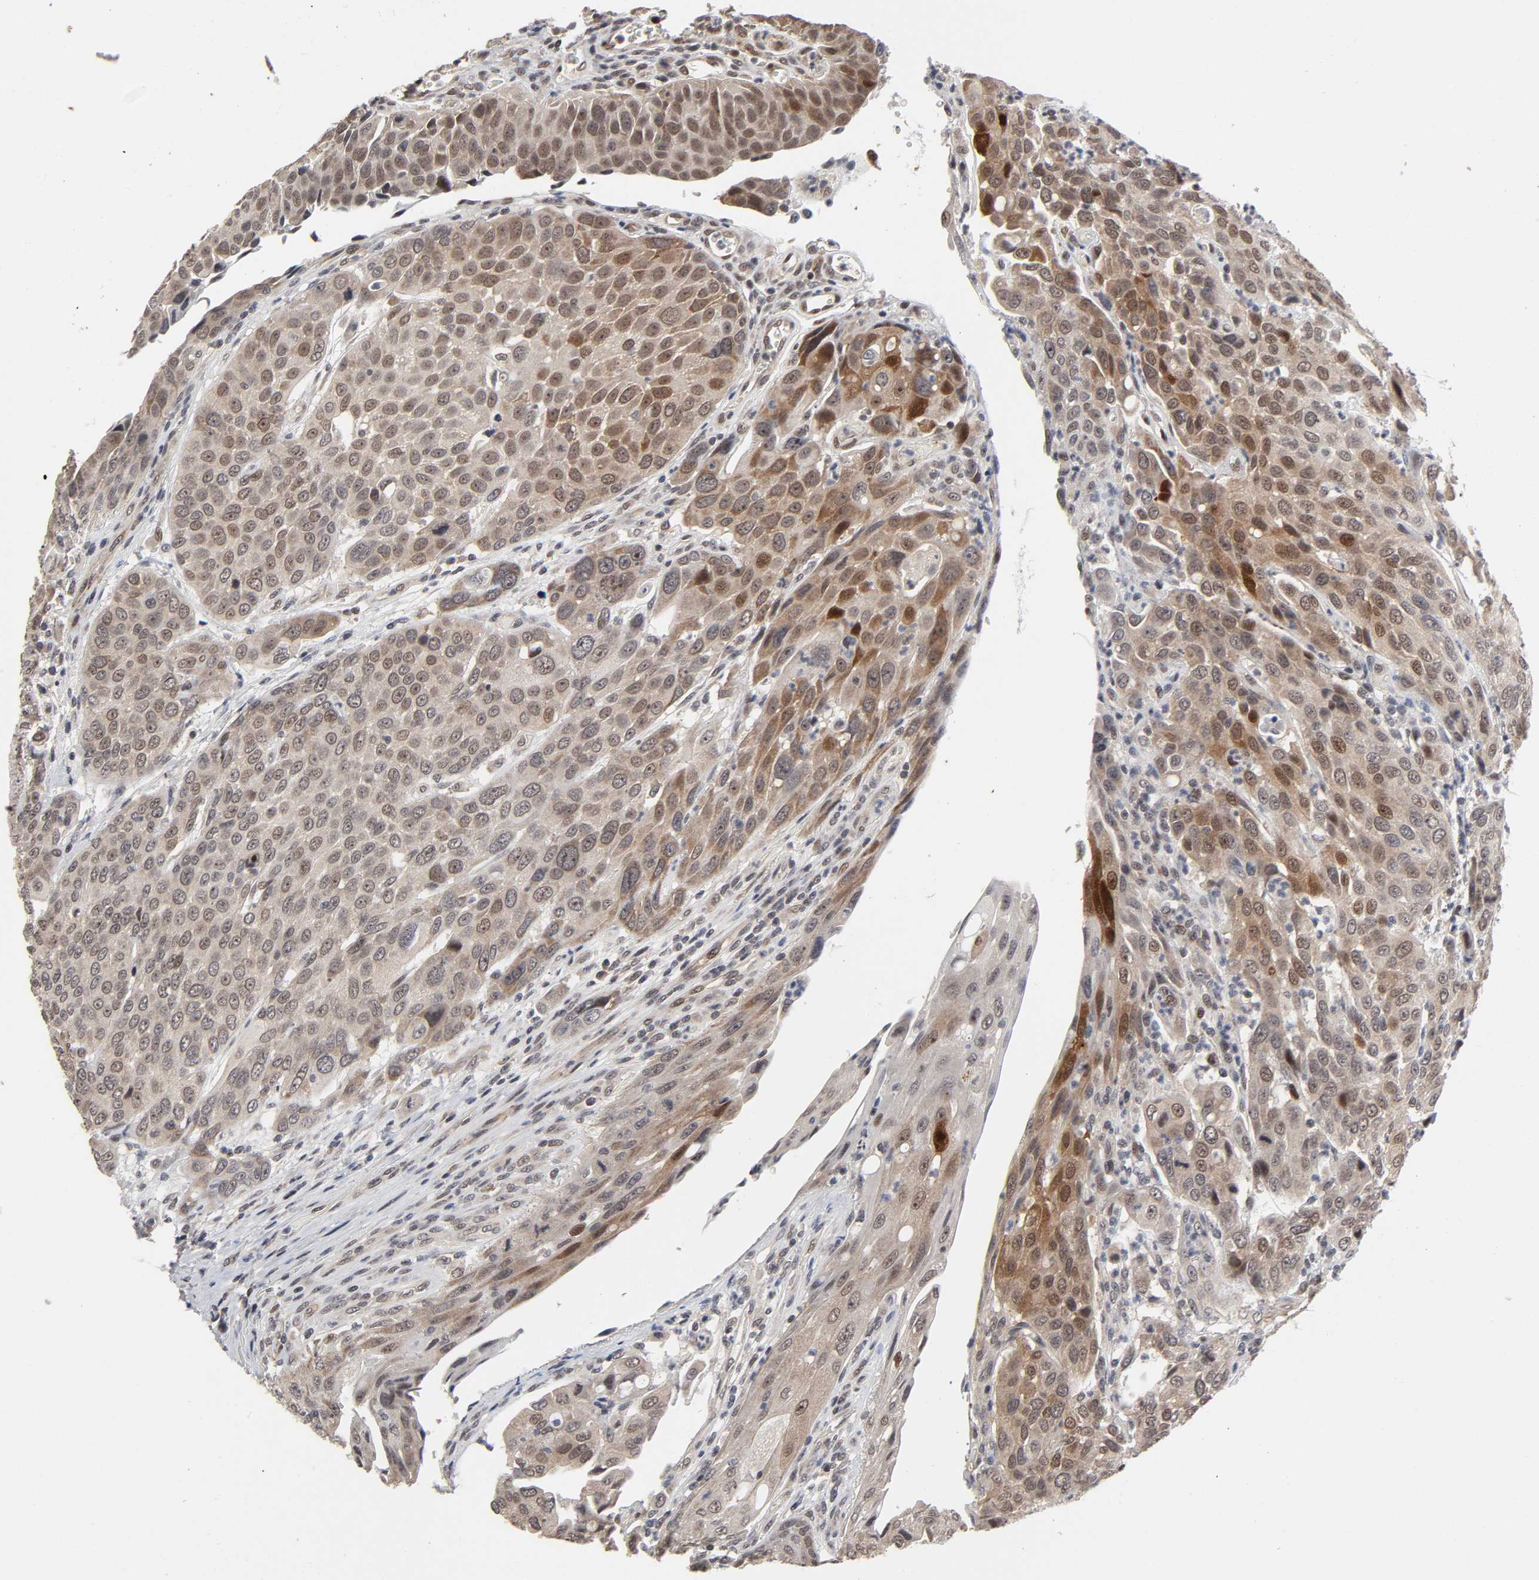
{"staining": {"intensity": "moderate", "quantity": ">75%", "location": "cytoplasmic/membranous,nuclear"}, "tissue": "urothelial cancer", "cell_type": "Tumor cells", "image_type": "cancer", "snomed": [{"axis": "morphology", "description": "Urothelial carcinoma, High grade"}, {"axis": "topography", "description": "Urinary bladder"}], "caption": "Urothelial cancer was stained to show a protein in brown. There is medium levels of moderate cytoplasmic/membranous and nuclear positivity in approximately >75% of tumor cells.", "gene": "ZKSCAN8", "patient": {"sex": "male", "age": 50}}